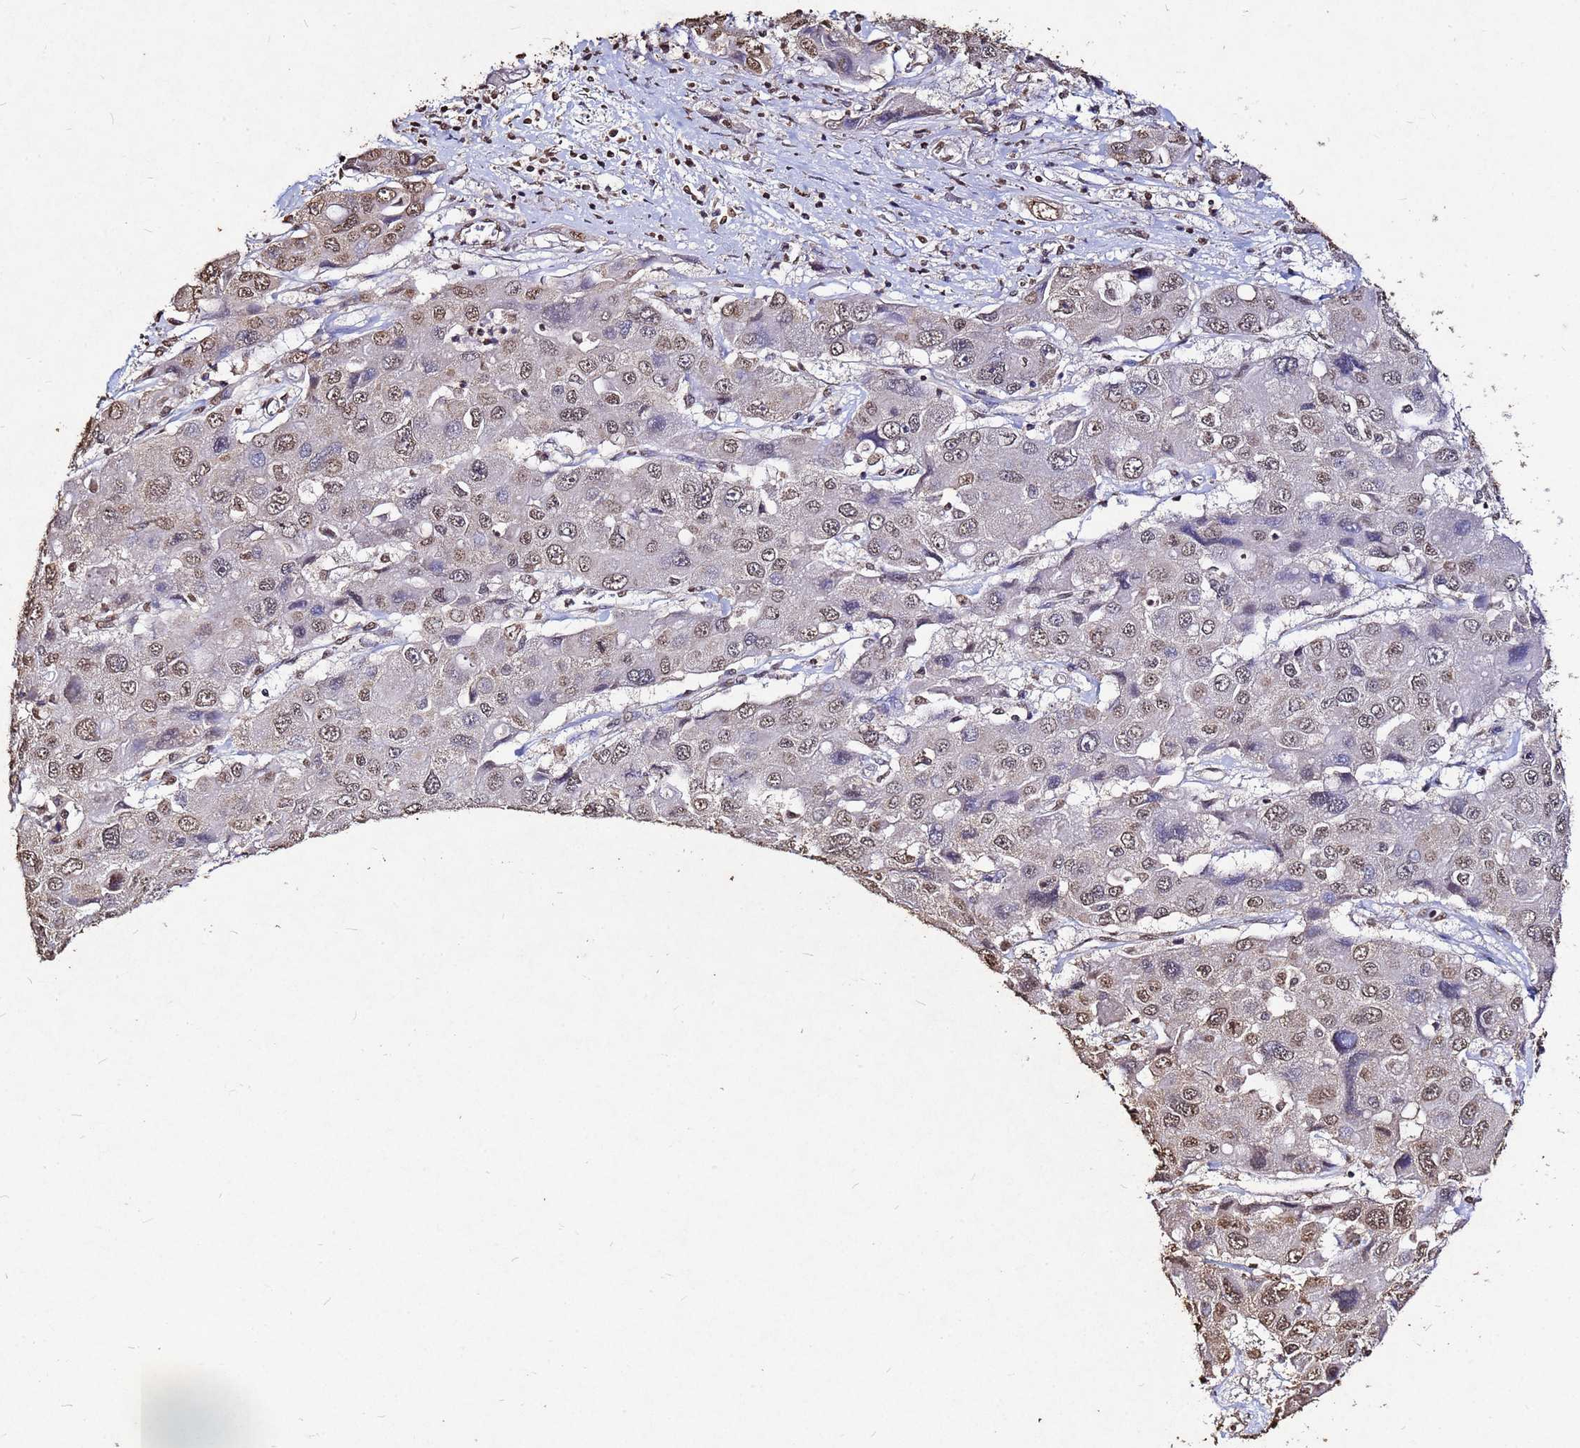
{"staining": {"intensity": "moderate", "quantity": ">75%", "location": "nuclear"}, "tissue": "liver cancer", "cell_type": "Tumor cells", "image_type": "cancer", "snomed": [{"axis": "morphology", "description": "Cholangiocarcinoma"}, {"axis": "topography", "description": "Liver"}], "caption": "Liver cancer tissue shows moderate nuclear staining in approximately >75% of tumor cells", "gene": "MYOCD", "patient": {"sex": "male", "age": 67}}